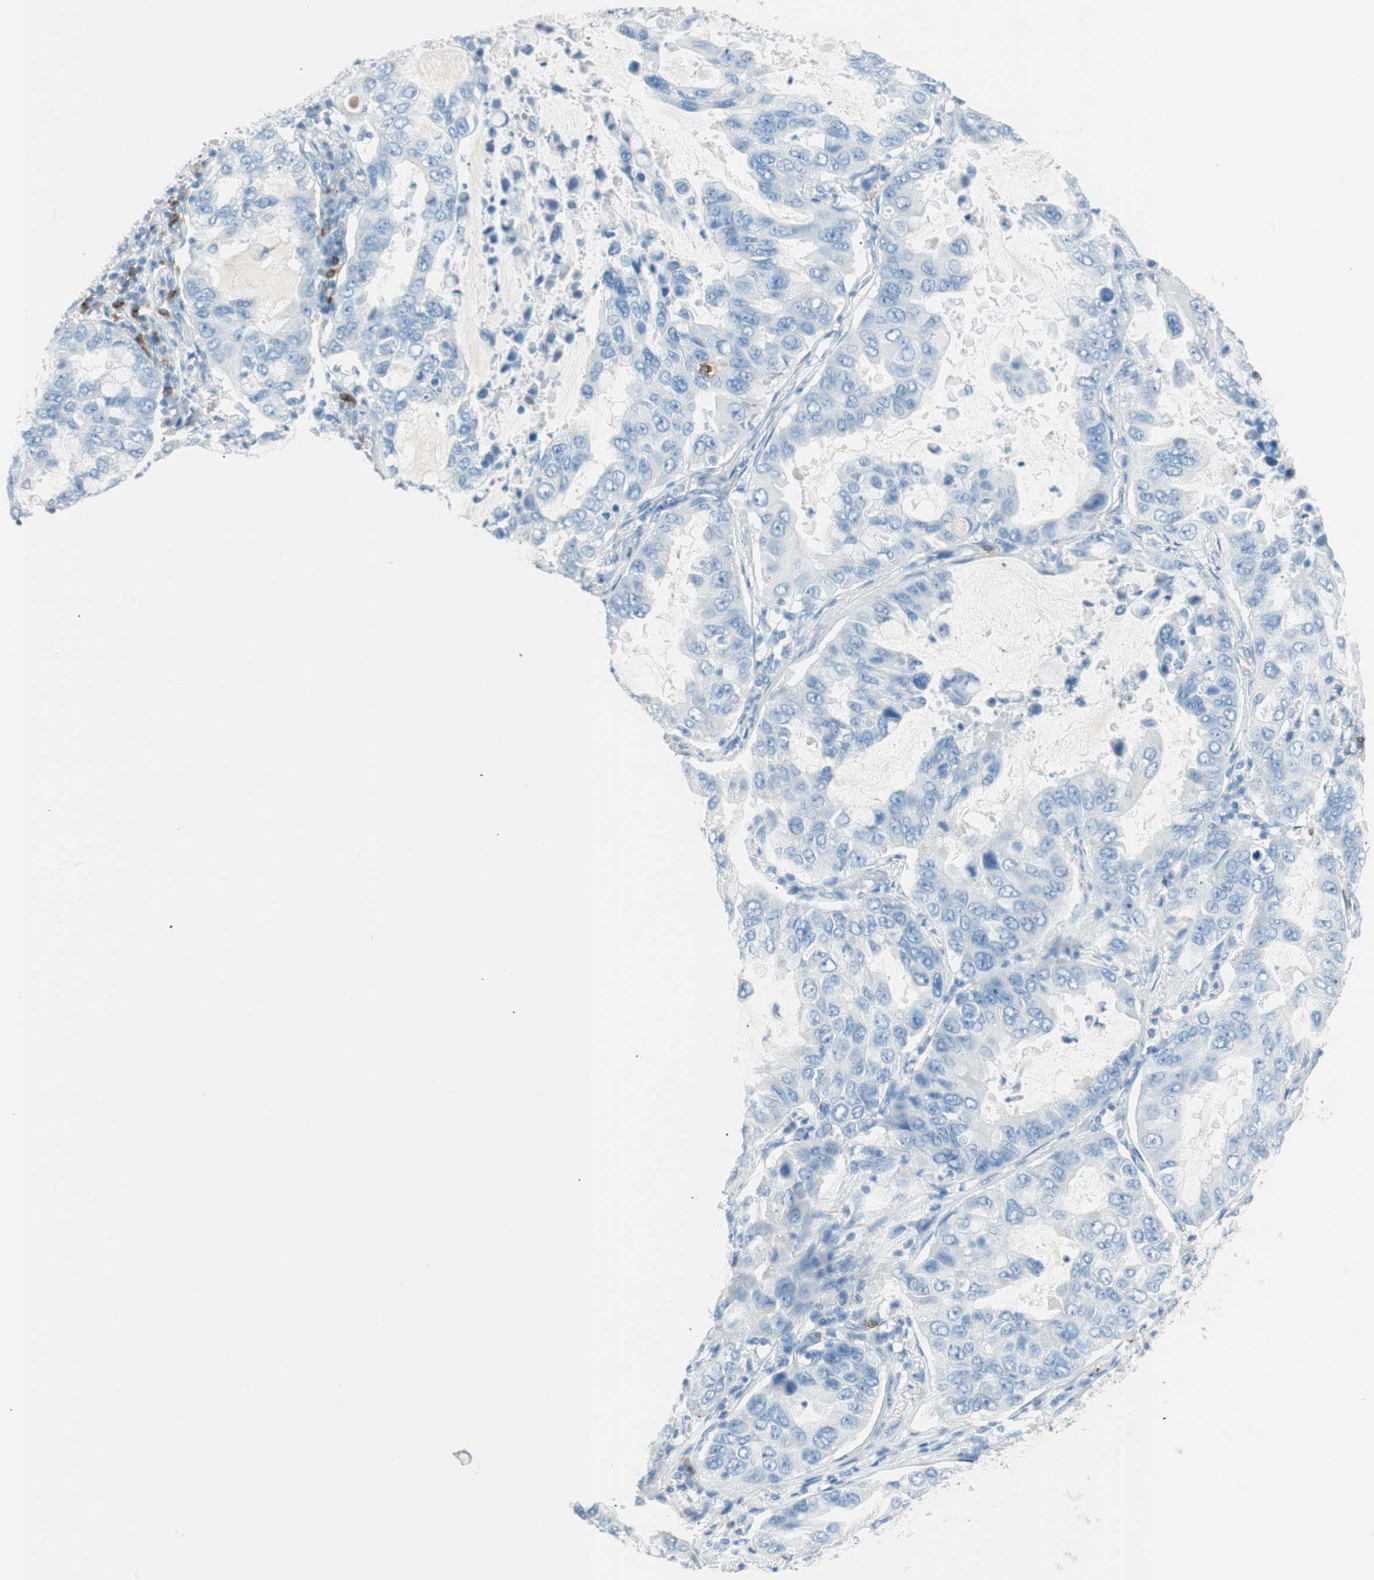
{"staining": {"intensity": "negative", "quantity": "none", "location": "none"}, "tissue": "lung cancer", "cell_type": "Tumor cells", "image_type": "cancer", "snomed": [{"axis": "morphology", "description": "Adenocarcinoma, NOS"}, {"axis": "topography", "description": "Lung"}], "caption": "Immunohistochemistry (IHC) photomicrograph of neoplastic tissue: lung adenocarcinoma stained with DAB demonstrates no significant protein positivity in tumor cells.", "gene": "TNFRSF13C", "patient": {"sex": "male", "age": 64}}